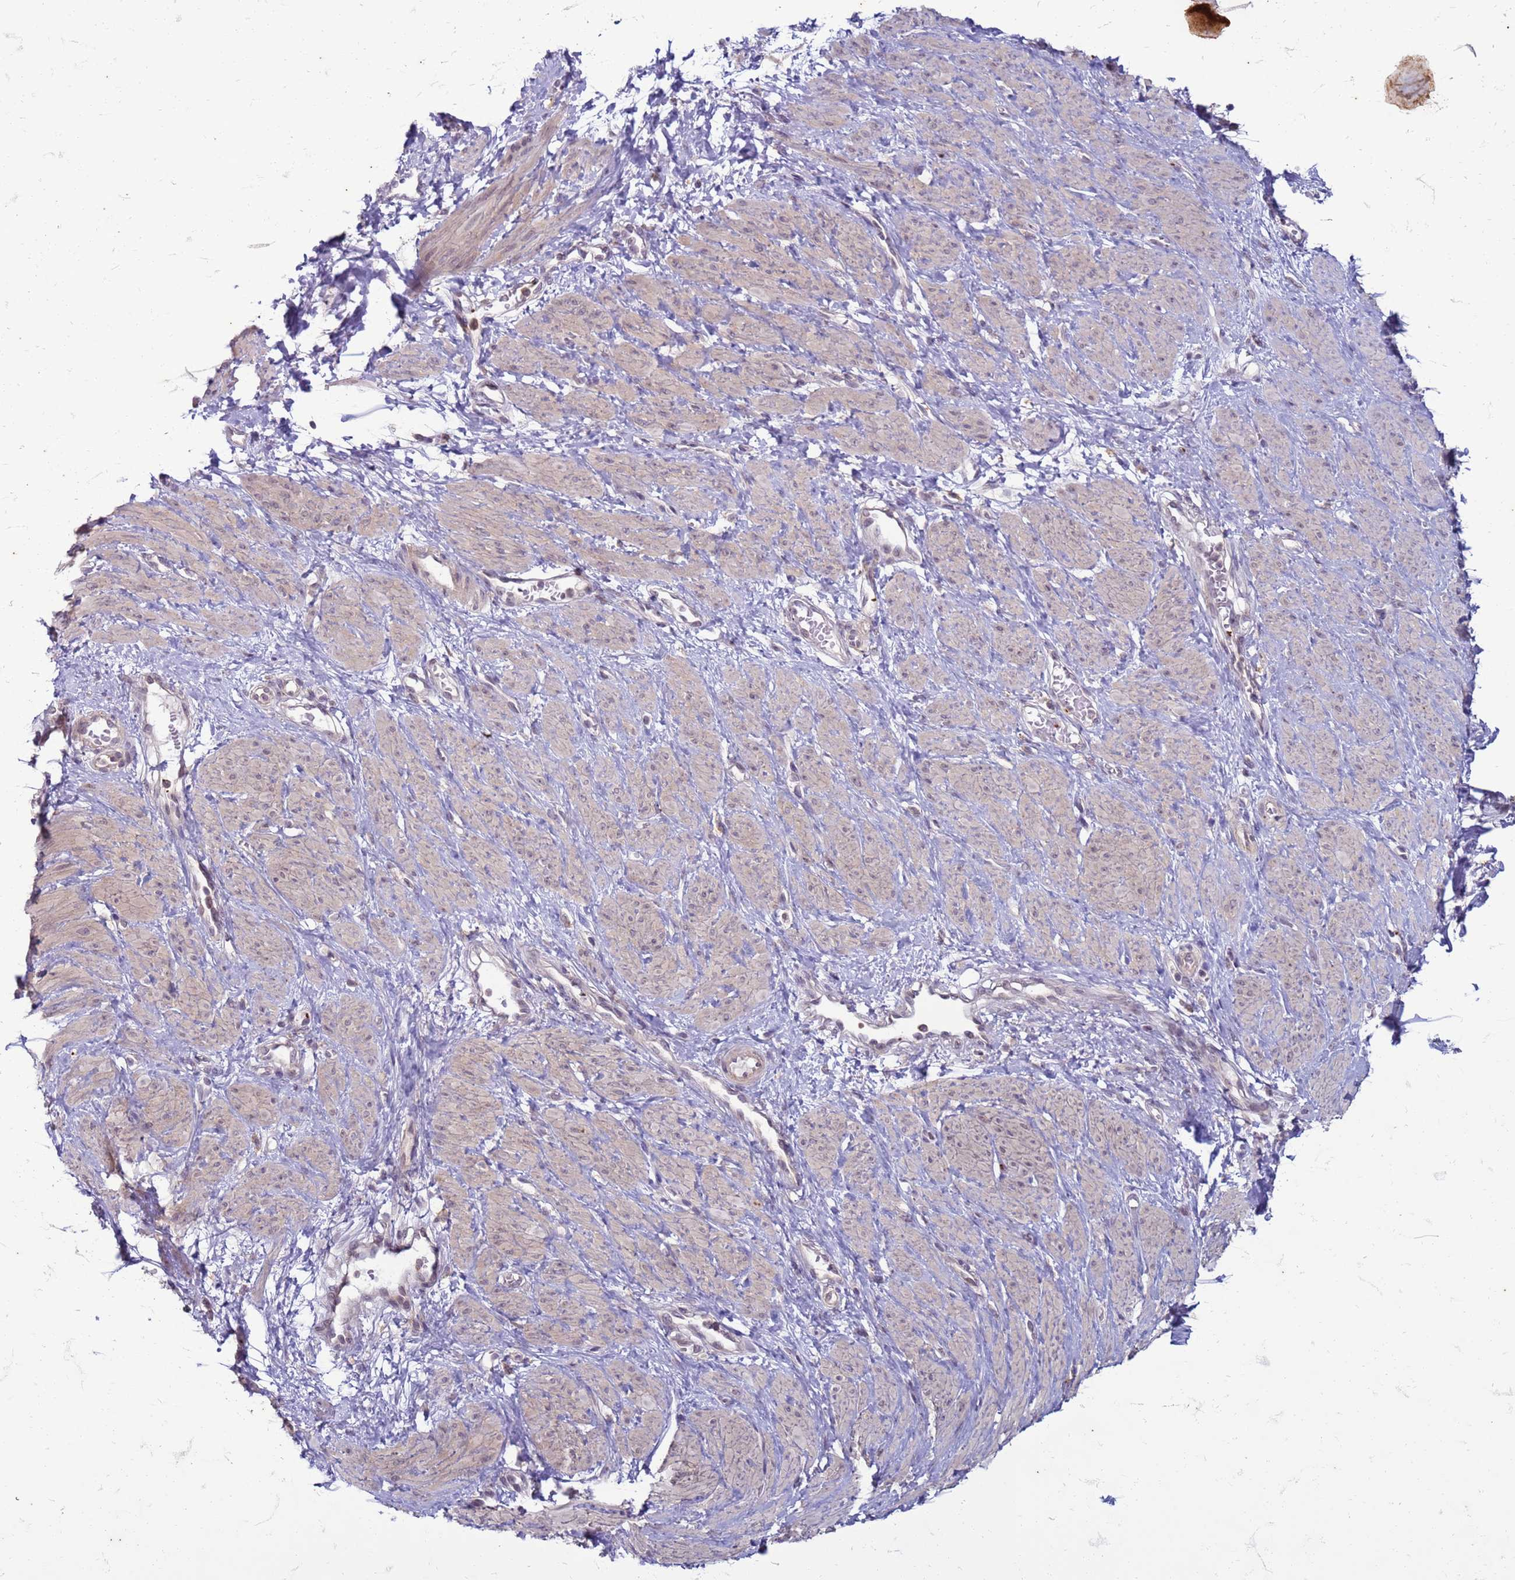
{"staining": {"intensity": "weak", "quantity": "25%-75%", "location": "cytoplasmic/membranous"}, "tissue": "smooth muscle", "cell_type": "Smooth muscle cells", "image_type": "normal", "snomed": [{"axis": "morphology", "description": "Normal tissue, NOS"}, {"axis": "topography", "description": "Smooth muscle"}, {"axis": "topography", "description": "Uterus"}], "caption": "Immunohistochemistry (IHC) image of unremarkable smooth muscle stained for a protein (brown), which shows low levels of weak cytoplasmic/membranous expression in approximately 25%-75% of smooth muscle cells.", "gene": "SLC15A3", "patient": {"sex": "female", "age": 39}}